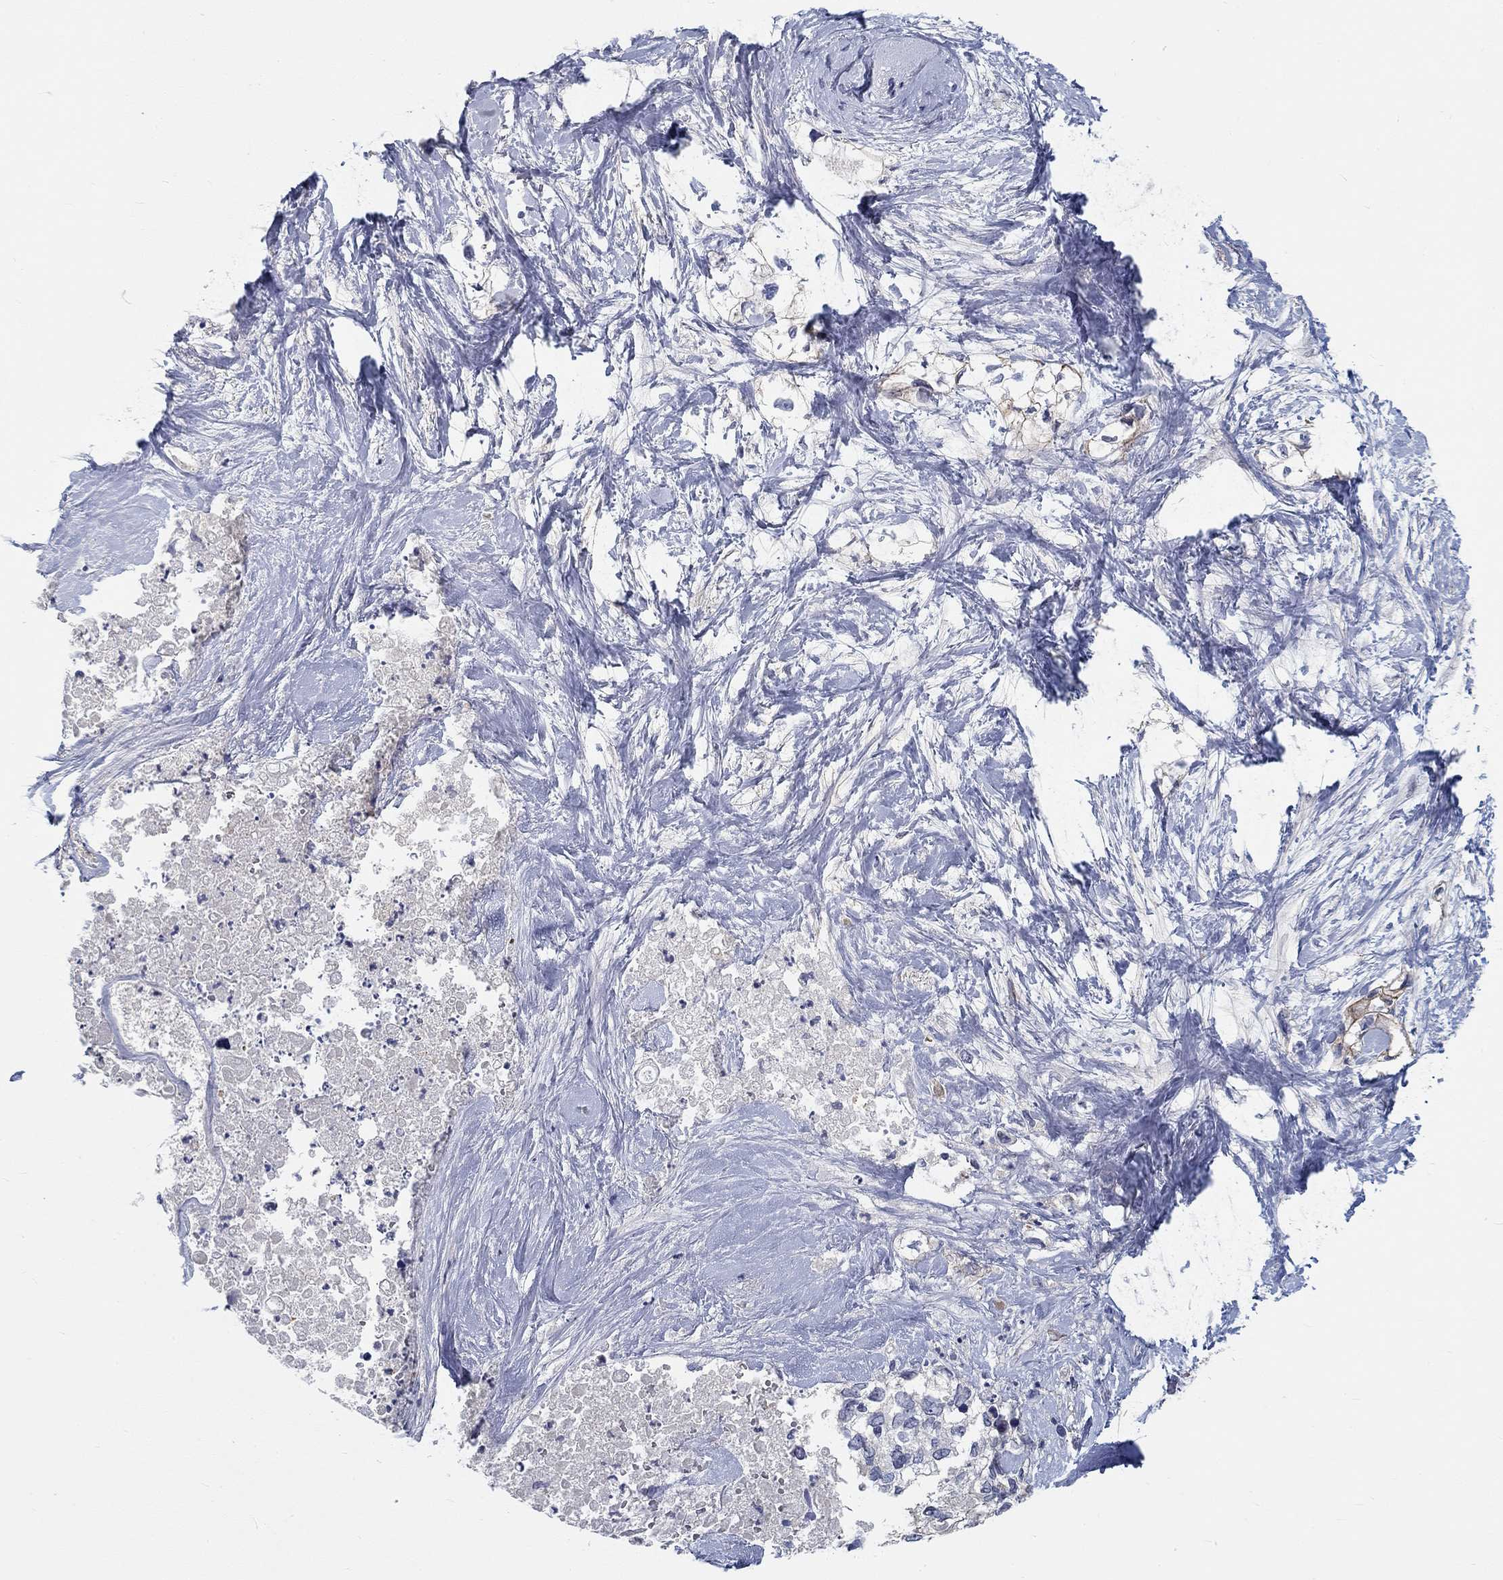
{"staining": {"intensity": "negative", "quantity": "none", "location": "none"}, "tissue": "pancreatic cancer", "cell_type": "Tumor cells", "image_type": "cancer", "snomed": [{"axis": "morphology", "description": "Adenocarcinoma, NOS"}, {"axis": "topography", "description": "Pancreas"}], "caption": "Immunohistochemistry of adenocarcinoma (pancreatic) exhibits no expression in tumor cells. The staining is performed using DAB (3,3'-diaminobenzidine) brown chromogen with nuclei counter-stained in using hematoxylin.", "gene": "MYBPC1", "patient": {"sex": "female", "age": 56}}